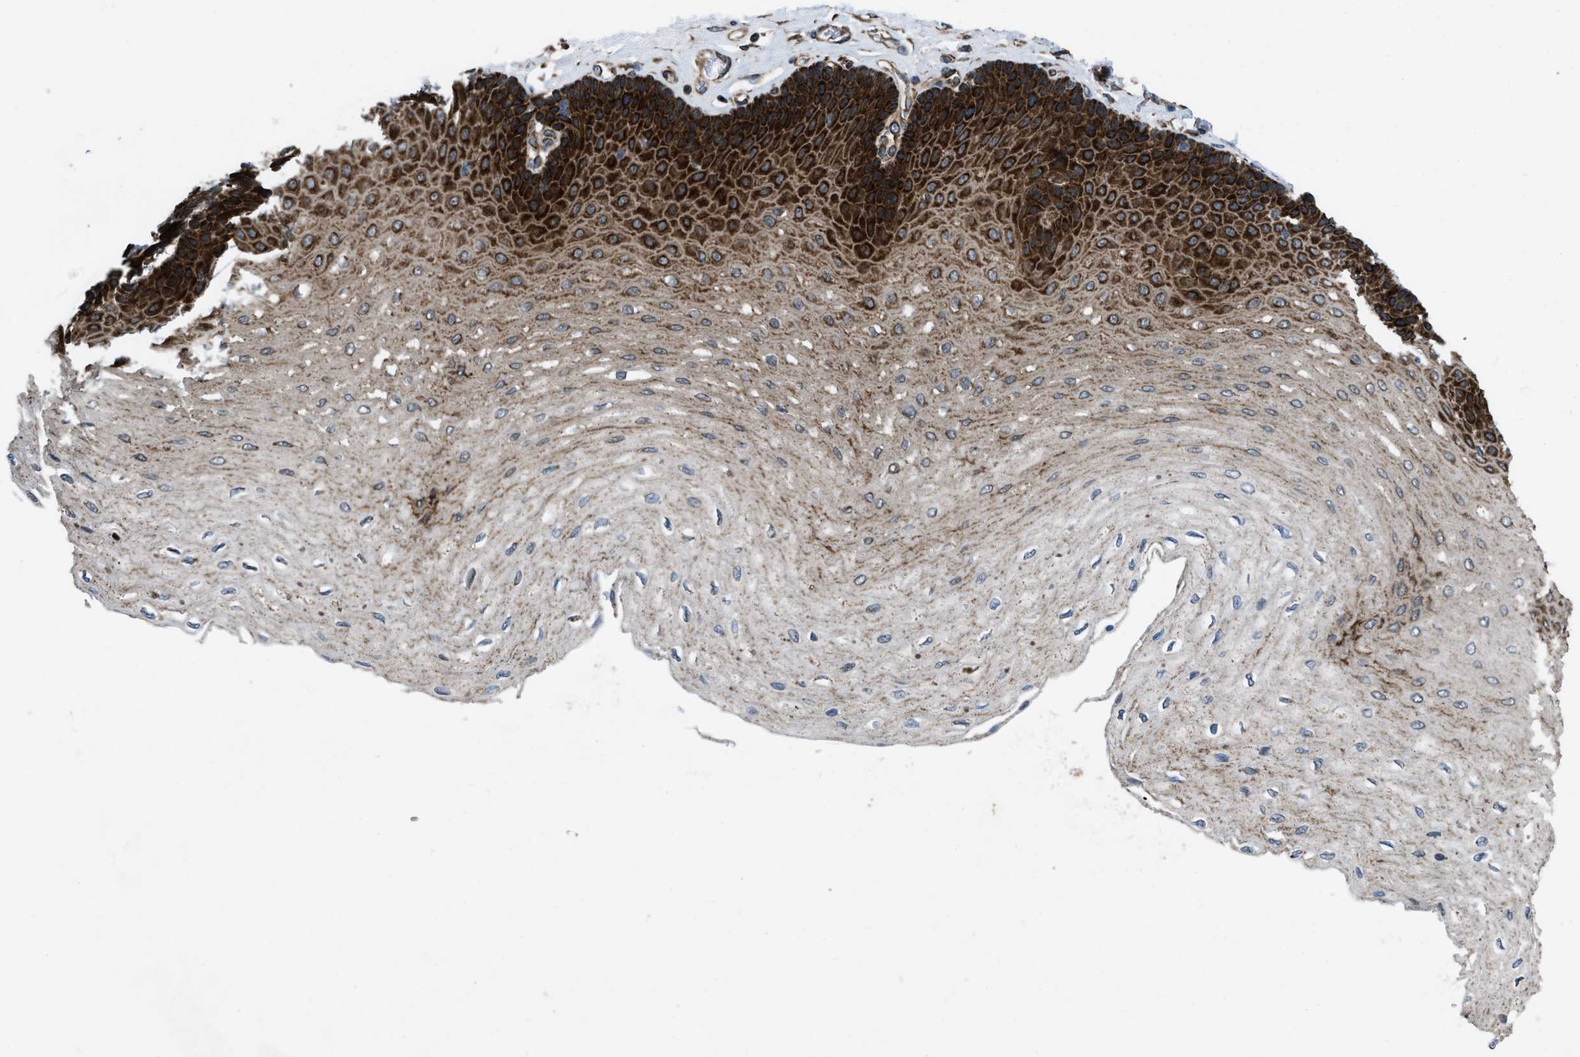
{"staining": {"intensity": "strong", "quantity": ">75%", "location": "cytoplasmic/membranous"}, "tissue": "esophagus", "cell_type": "Squamous epithelial cells", "image_type": "normal", "snomed": [{"axis": "morphology", "description": "Normal tissue, NOS"}, {"axis": "topography", "description": "Esophagus"}], "caption": "Immunohistochemical staining of normal human esophagus displays high levels of strong cytoplasmic/membranous positivity in approximately >75% of squamous epithelial cells. The staining was performed using DAB to visualize the protein expression in brown, while the nuclei were stained in blue with hematoxylin (Magnification: 20x).", "gene": "PER3", "patient": {"sex": "female", "age": 72}}